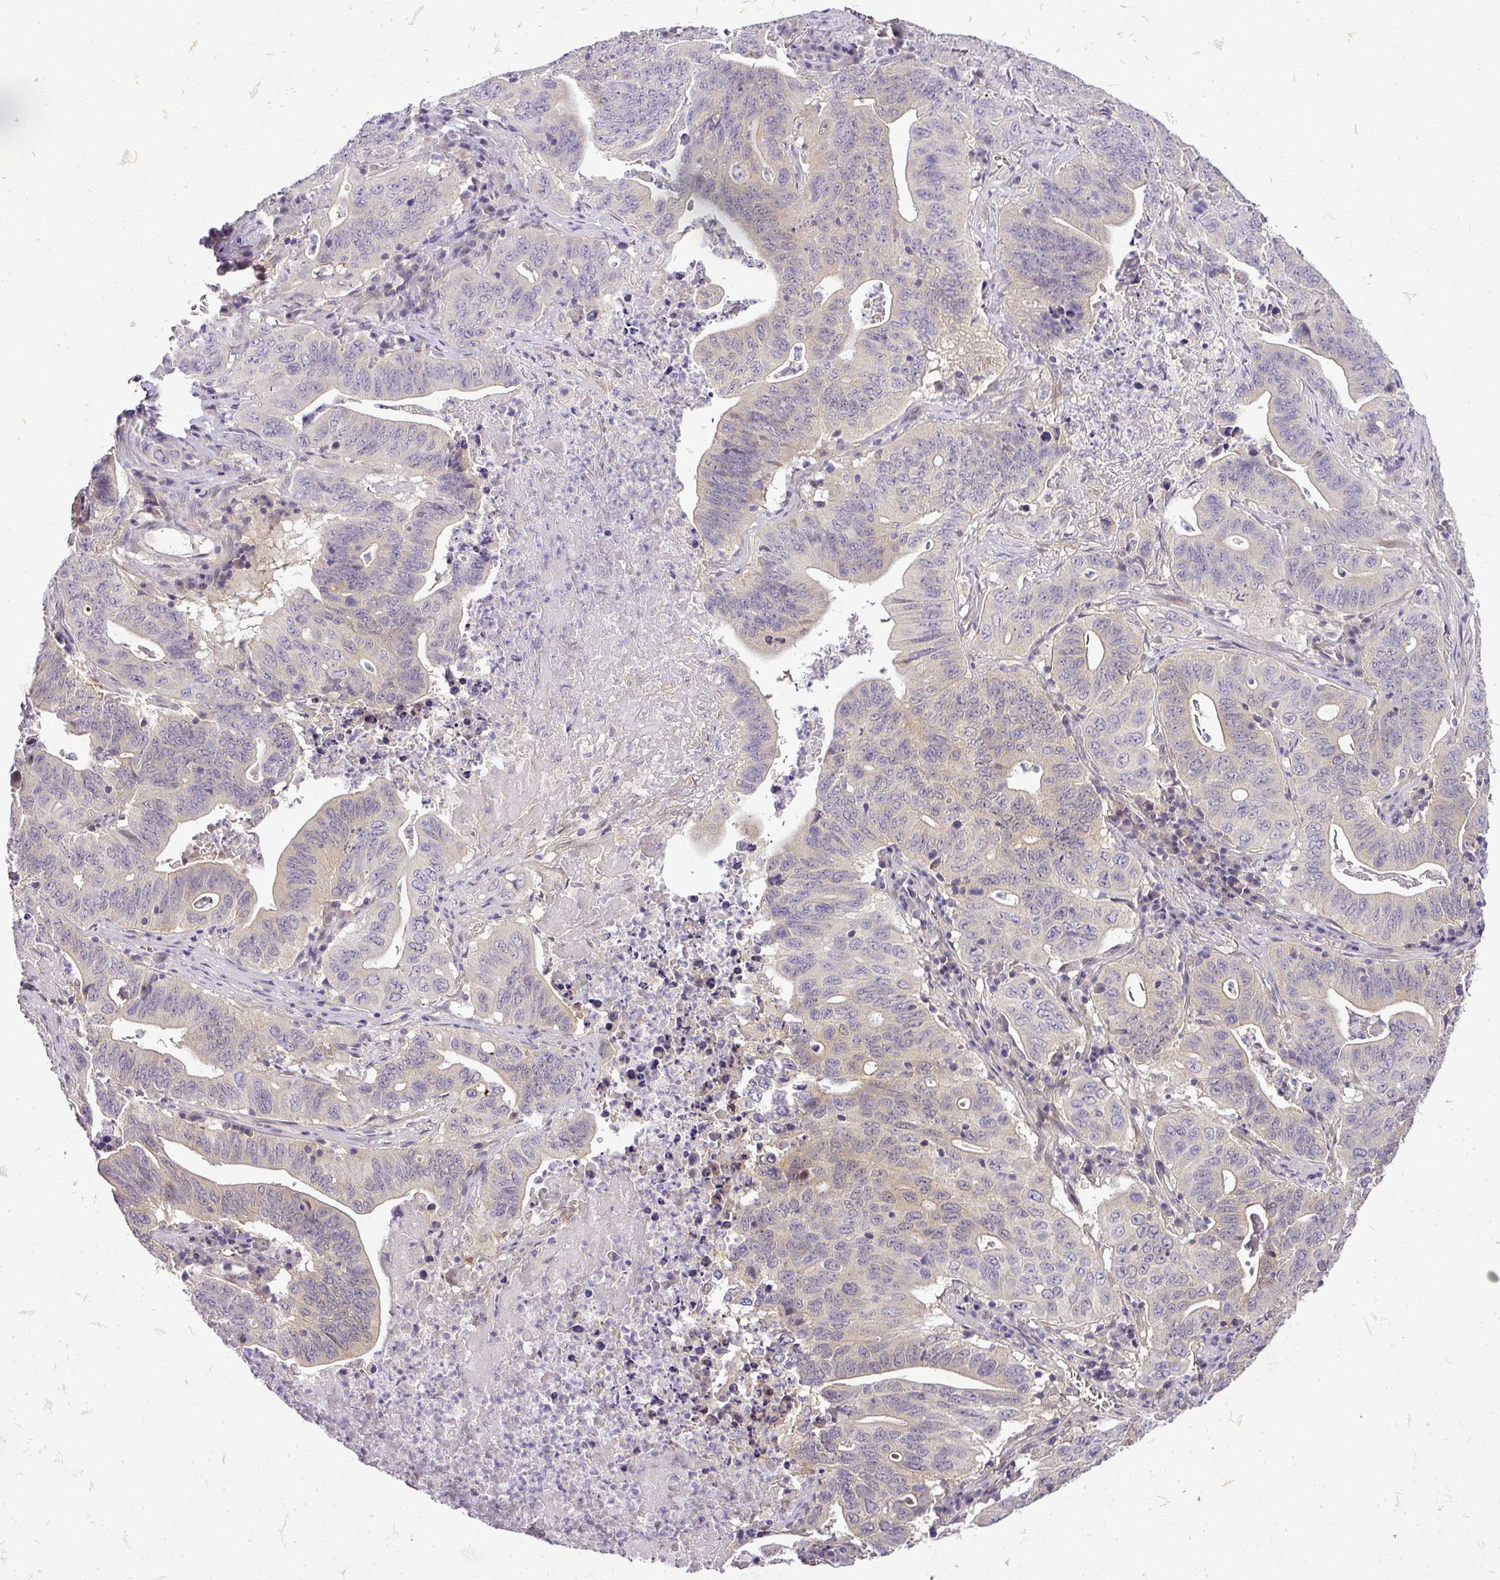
{"staining": {"intensity": "negative", "quantity": "none", "location": "none"}, "tissue": "lung cancer", "cell_type": "Tumor cells", "image_type": "cancer", "snomed": [{"axis": "morphology", "description": "Adenocarcinoma, NOS"}, {"axis": "topography", "description": "Lung"}], "caption": "The photomicrograph reveals no significant staining in tumor cells of lung cancer (adenocarcinoma). (DAB (3,3'-diaminobenzidine) immunohistochemistry (IHC), high magnification).", "gene": "ADH5", "patient": {"sex": "female", "age": 60}}